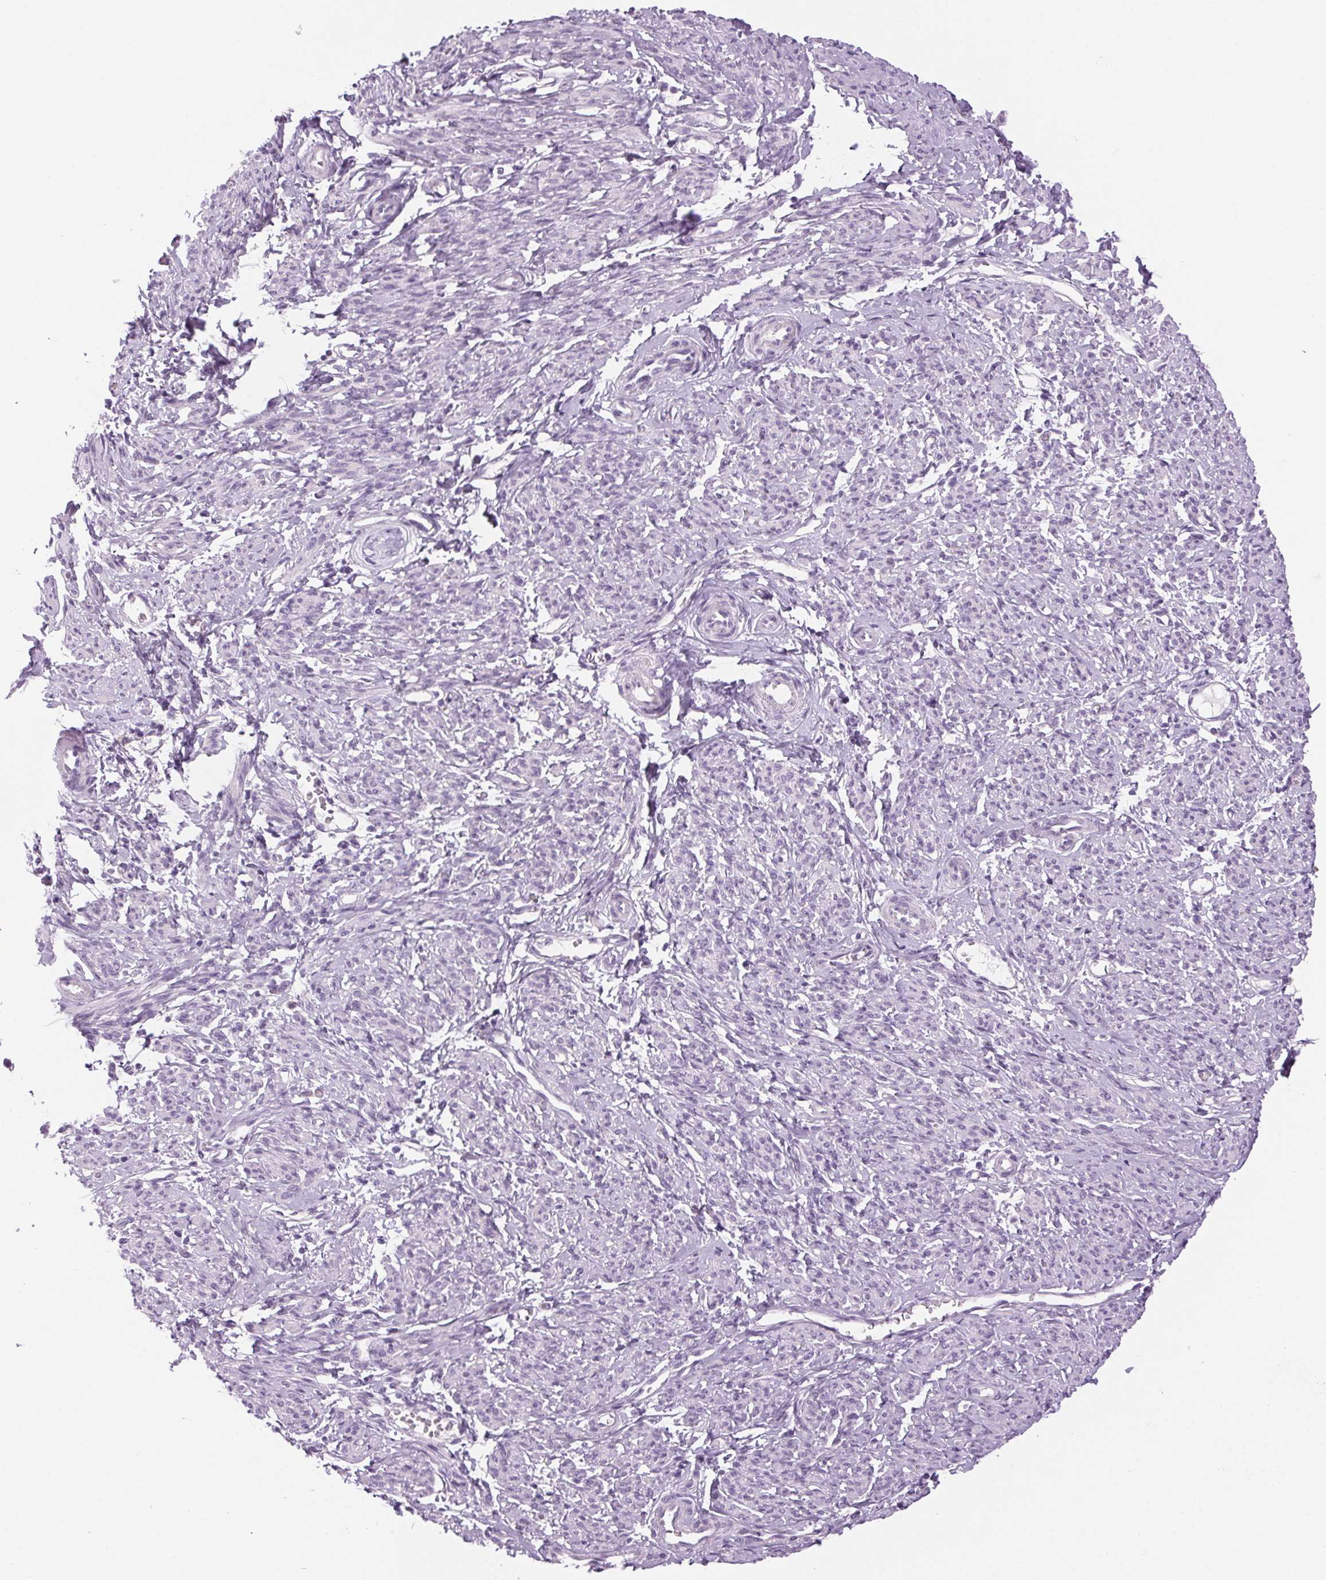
{"staining": {"intensity": "negative", "quantity": "none", "location": "none"}, "tissue": "smooth muscle", "cell_type": "Smooth muscle cells", "image_type": "normal", "snomed": [{"axis": "morphology", "description": "Normal tissue, NOS"}, {"axis": "topography", "description": "Smooth muscle"}], "caption": "DAB immunohistochemical staining of benign smooth muscle displays no significant staining in smooth muscle cells.", "gene": "LRP2", "patient": {"sex": "female", "age": 65}}